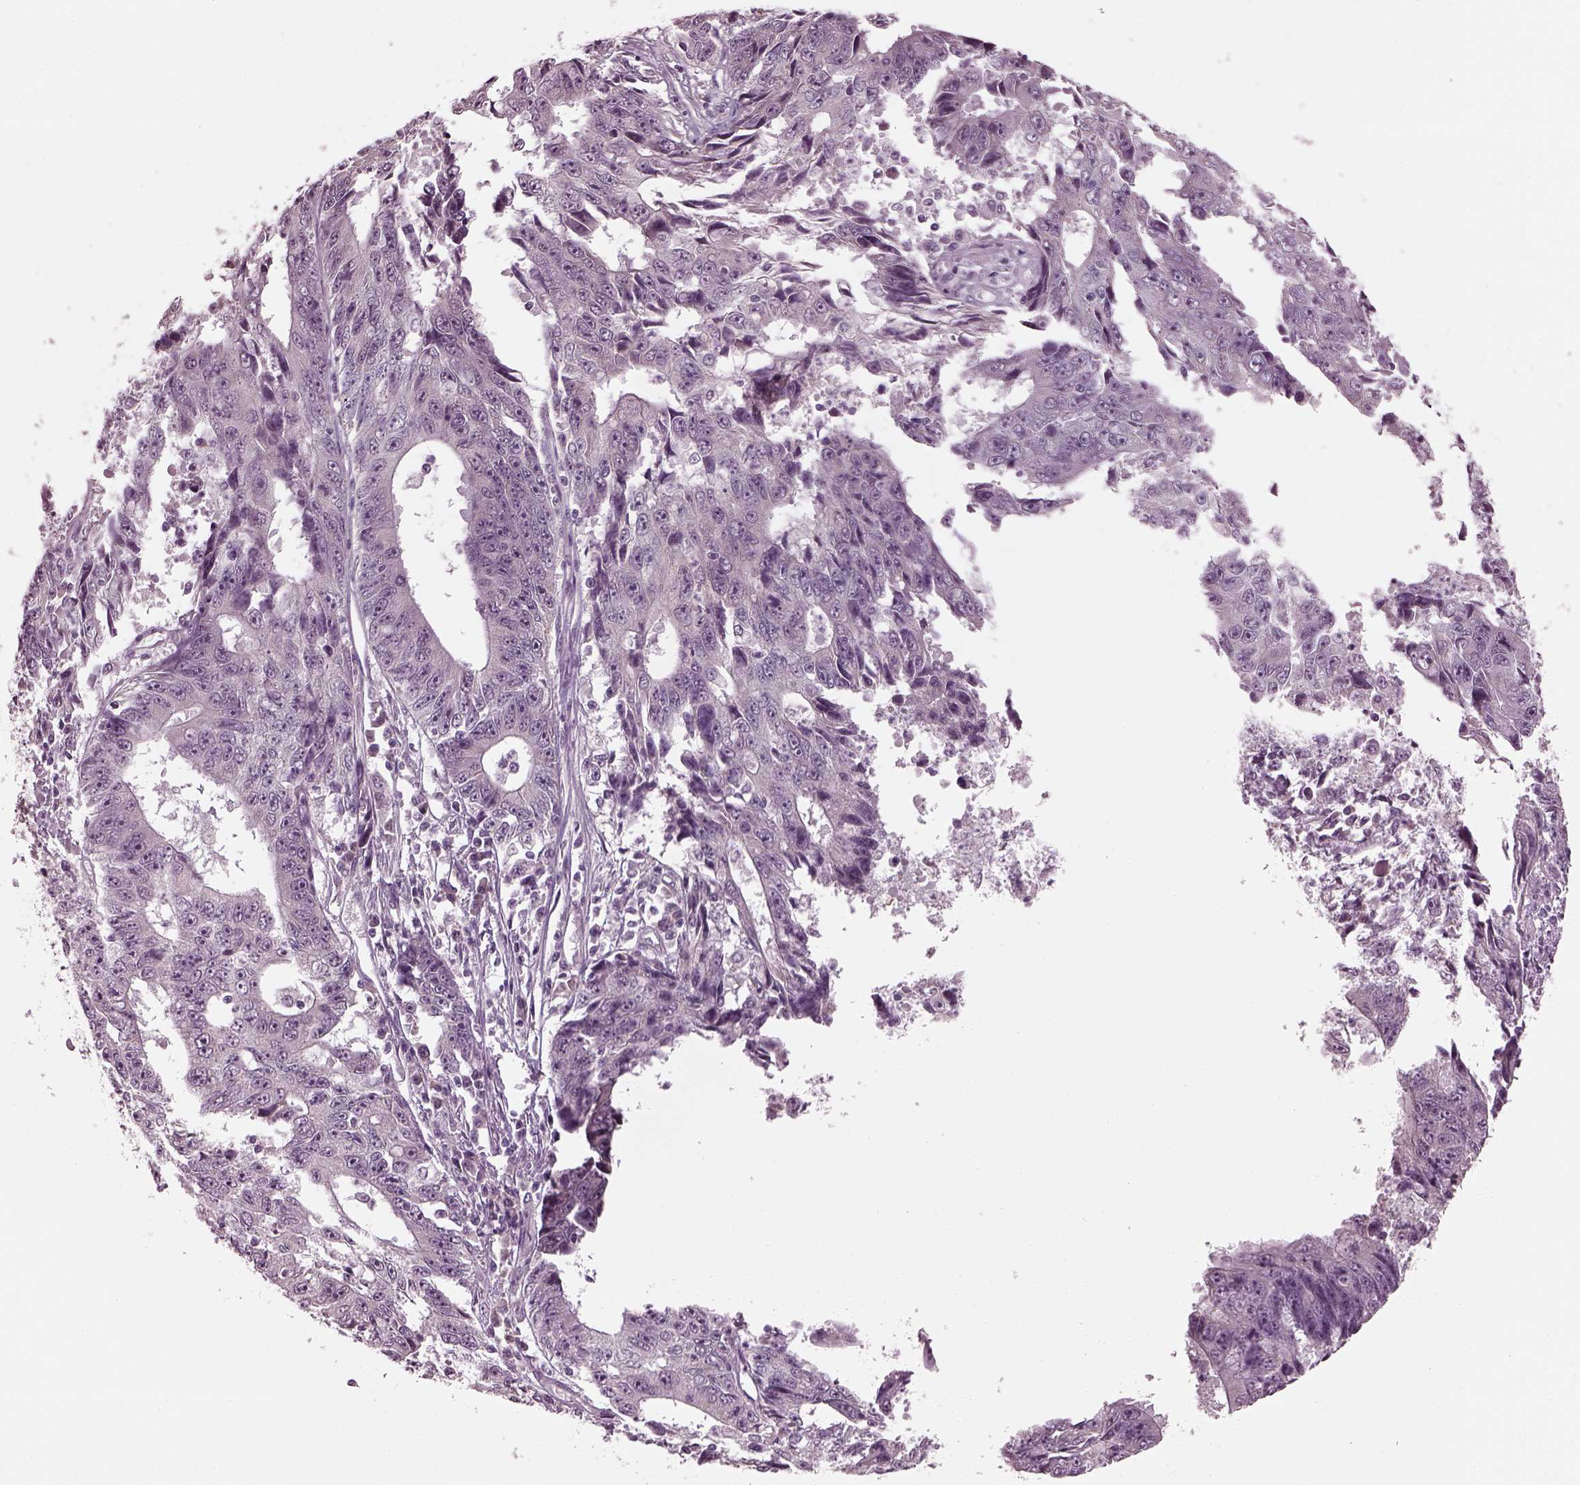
{"staining": {"intensity": "negative", "quantity": "none", "location": "none"}, "tissue": "liver cancer", "cell_type": "Tumor cells", "image_type": "cancer", "snomed": [{"axis": "morphology", "description": "Cholangiocarcinoma"}, {"axis": "topography", "description": "Liver"}], "caption": "Liver cancer (cholangiocarcinoma) was stained to show a protein in brown. There is no significant positivity in tumor cells. Brightfield microscopy of IHC stained with DAB (brown) and hematoxylin (blue), captured at high magnification.", "gene": "CLCN4", "patient": {"sex": "male", "age": 65}}